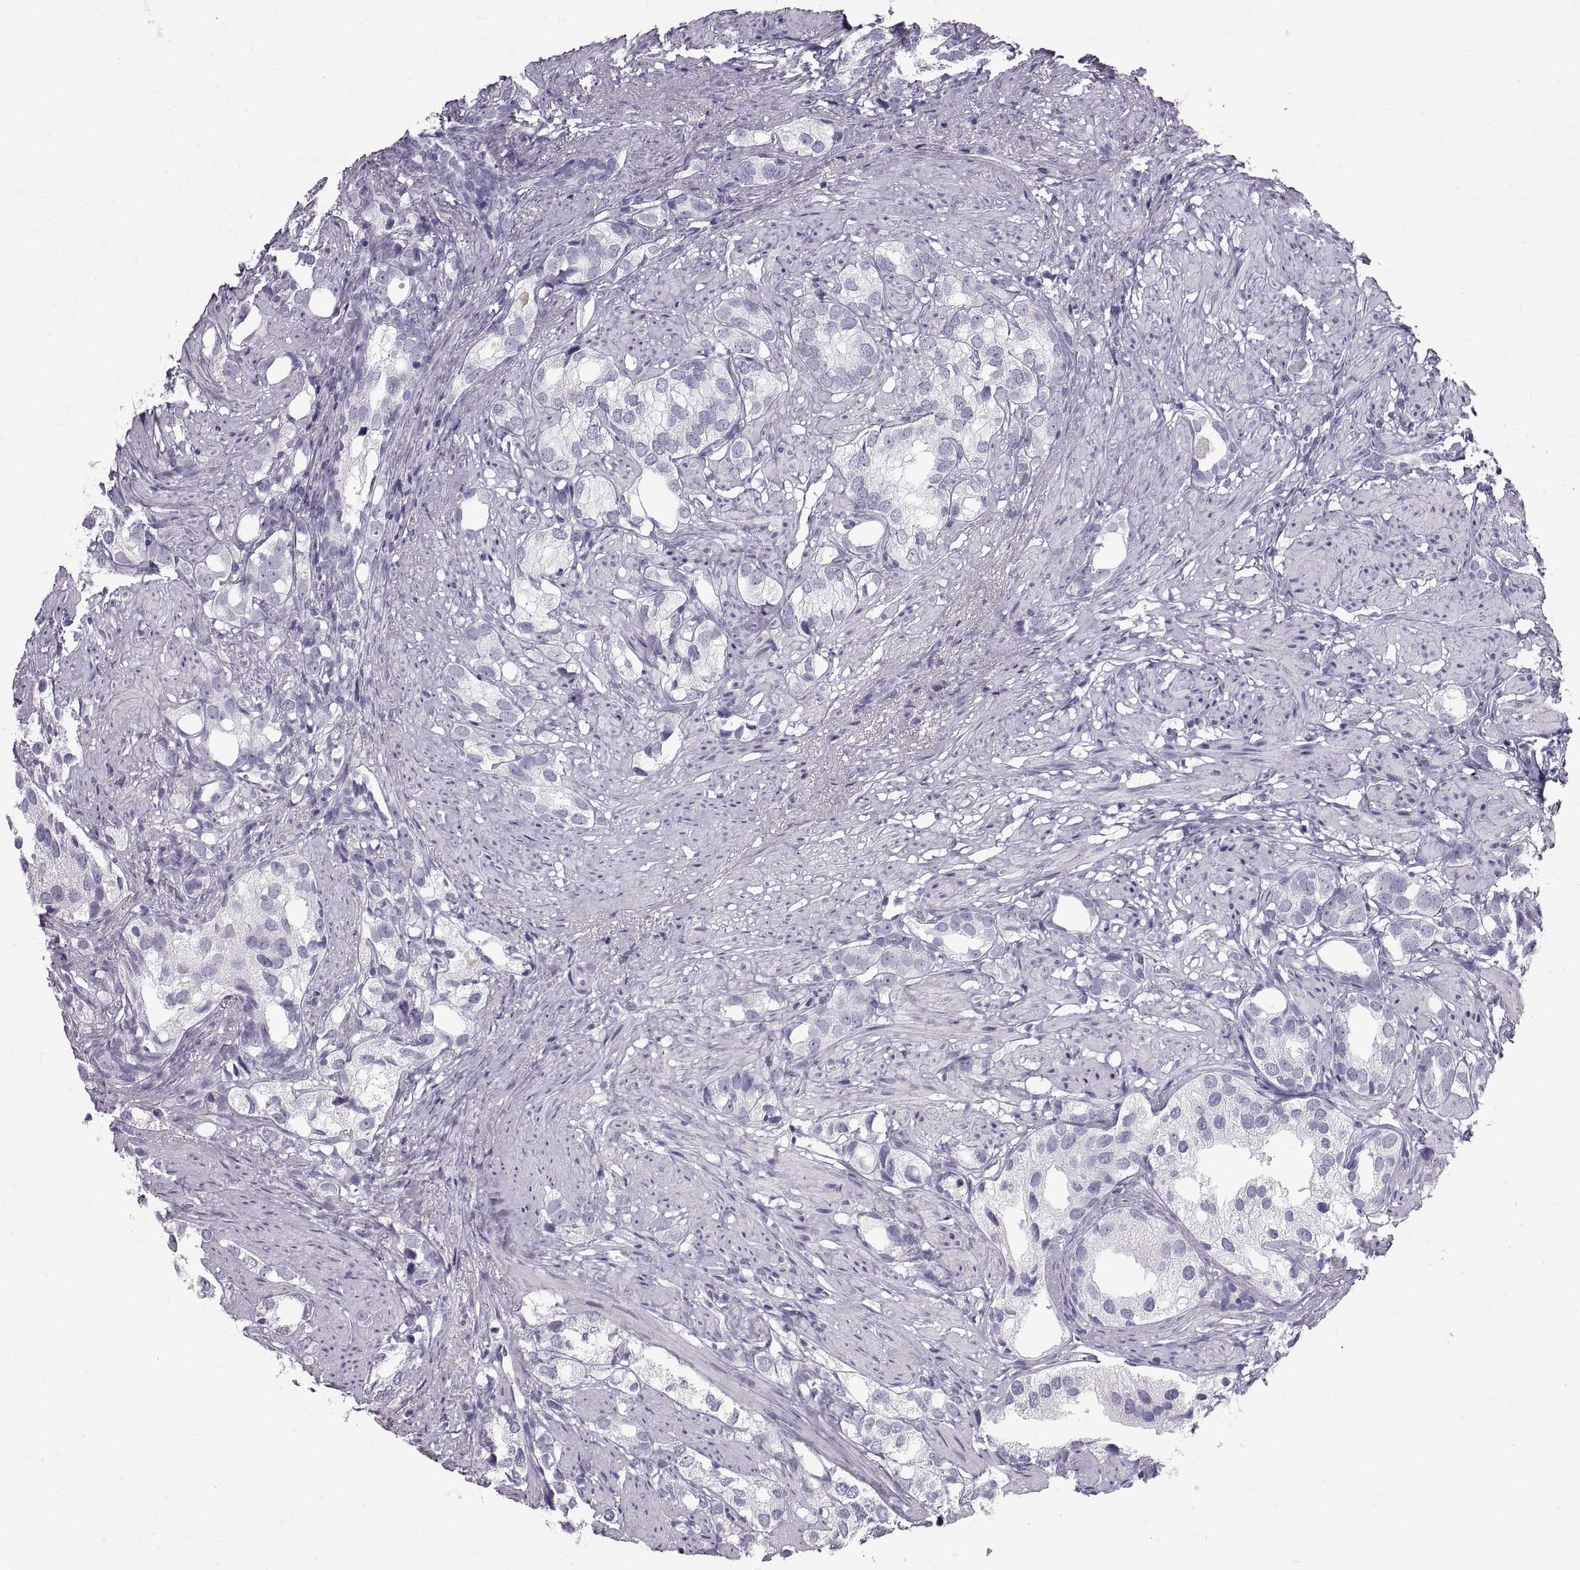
{"staining": {"intensity": "negative", "quantity": "none", "location": "none"}, "tissue": "prostate cancer", "cell_type": "Tumor cells", "image_type": "cancer", "snomed": [{"axis": "morphology", "description": "Adenocarcinoma, High grade"}, {"axis": "topography", "description": "Prostate"}], "caption": "Immunohistochemistry of prostate cancer (high-grade adenocarcinoma) shows no staining in tumor cells.", "gene": "WFDC8", "patient": {"sex": "male", "age": 82}}